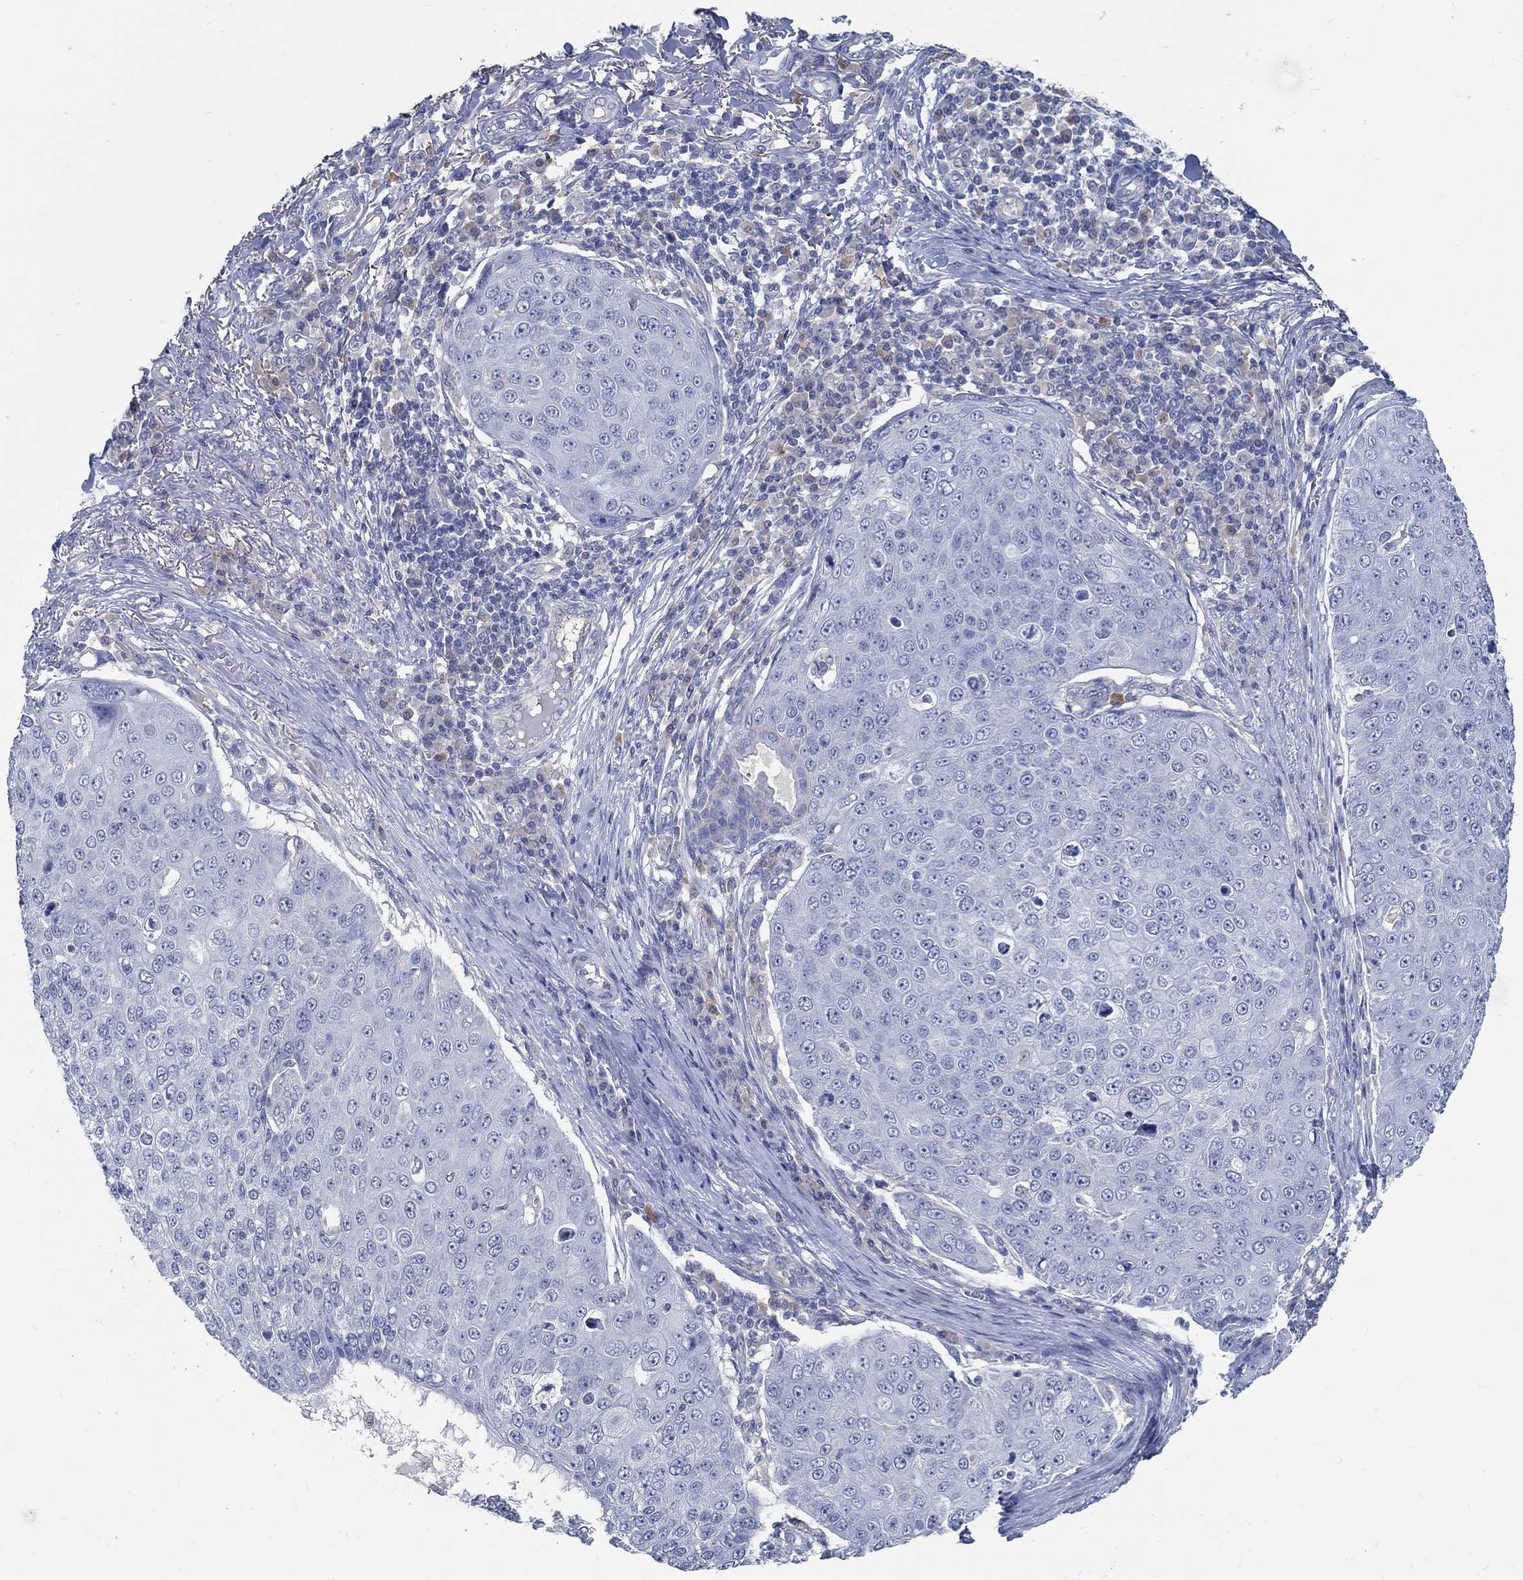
{"staining": {"intensity": "negative", "quantity": "none", "location": "none"}, "tissue": "skin cancer", "cell_type": "Tumor cells", "image_type": "cancer", "snomed": [{"axis": "morphology", "description": "Squamous cell carcinoma, NOS"}, {"axis": "topography", "description": "Skin"}], "caption": "Immunohistochemistry of human squamous cell carcinoma (skin) displays no expression in tumor cells.", "gene": "PCDH11X", "patient": {"sex": "male", "age": 71}}